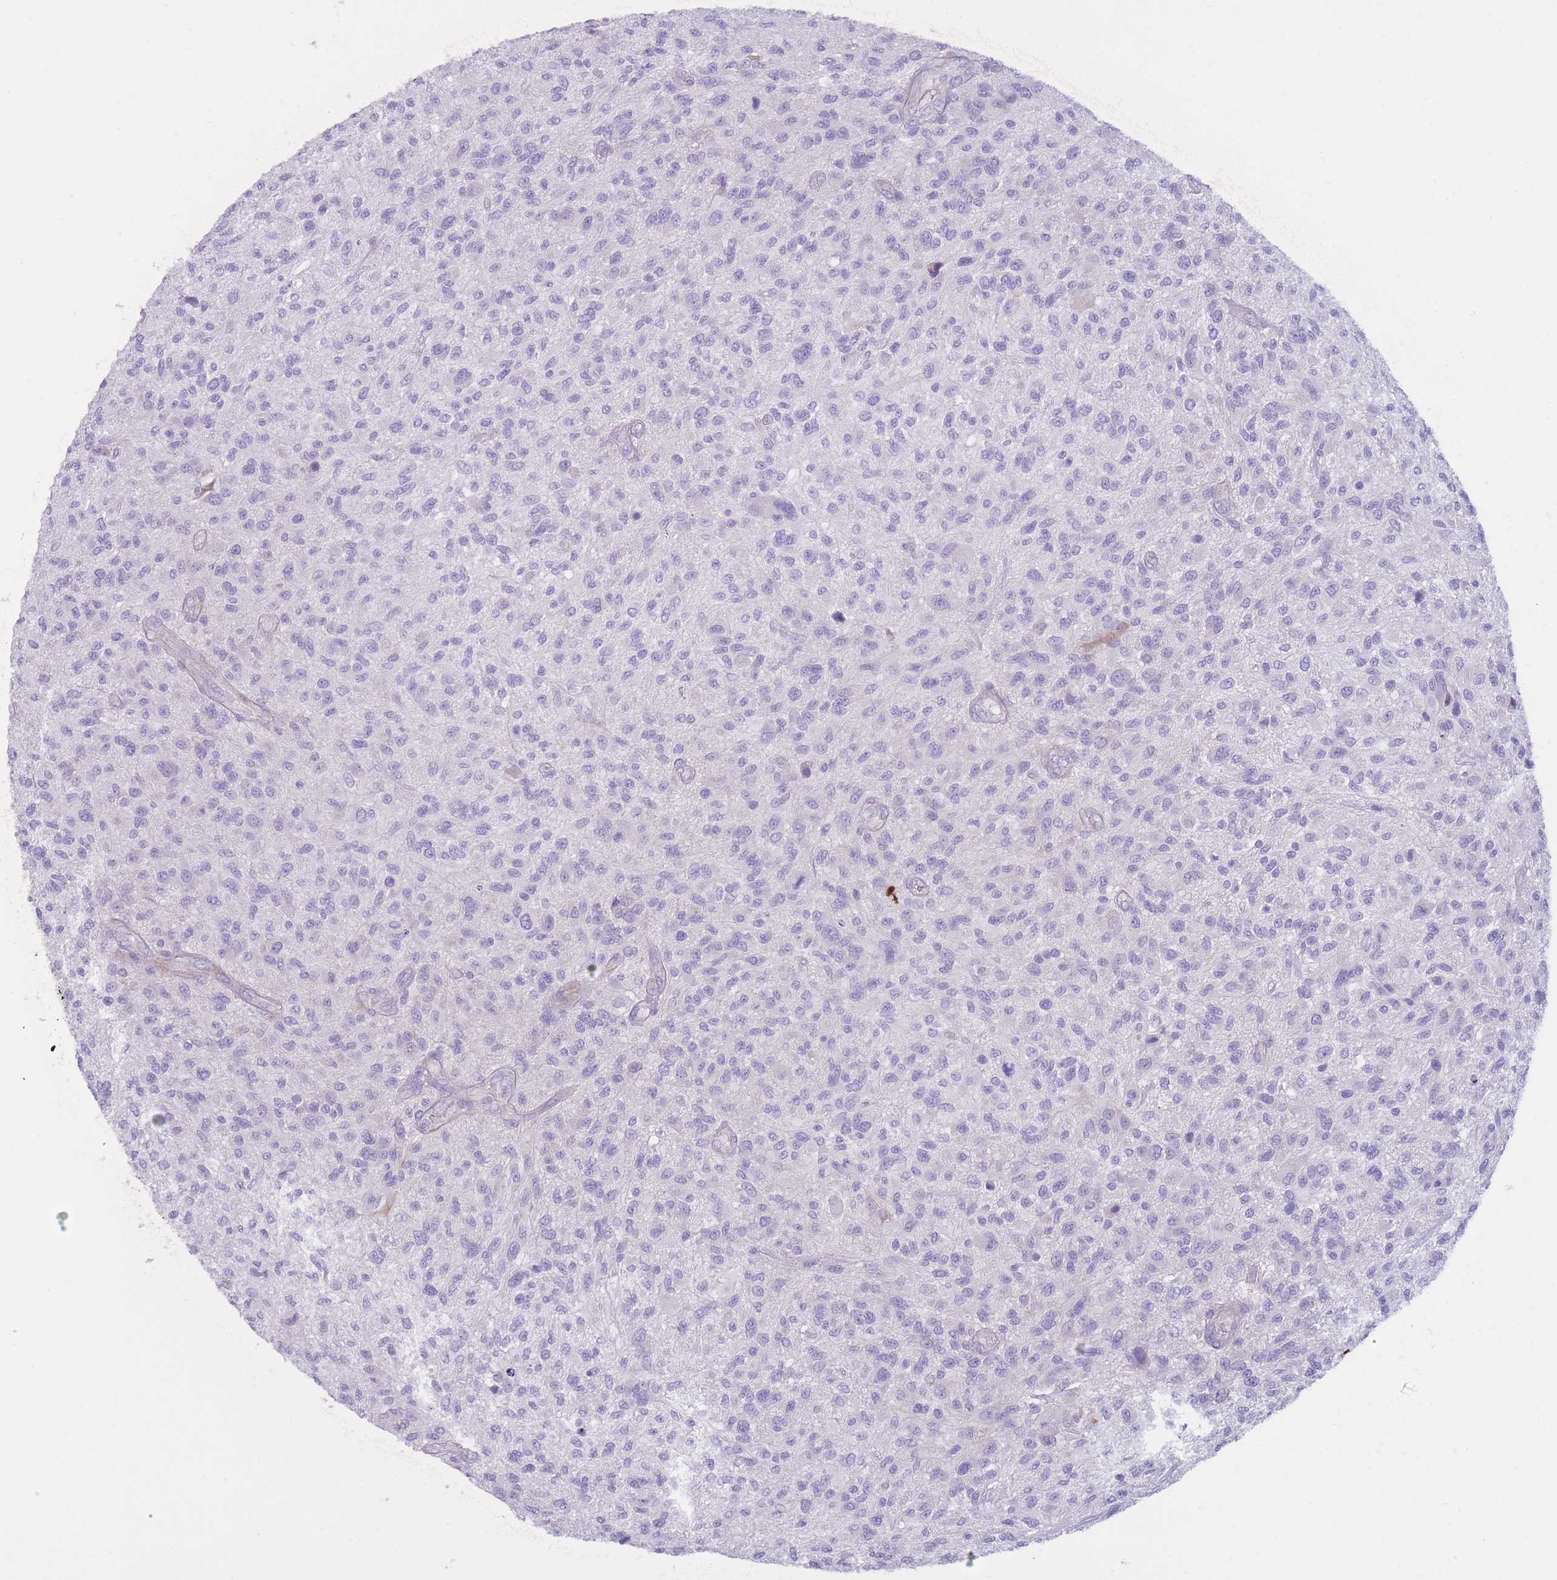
{"staining": {"intensity": "negative", "quantity": "none", "location": "none"}, "tissue": "glioma", "cell_type": "Tumor cells", "image_type": "cancer", "snomed": [{"axis": "morphology", "description": "Glioma, malignant, High grade"}, {"axis": "topography", "description": "Brain"}], "caption": "The histopathology image shows no significant positivity in tumor cells of glioma. (DAB IHC, high magnification).", "gene": "QTRT1", "patient": {"sex": "male", "age": 47}}